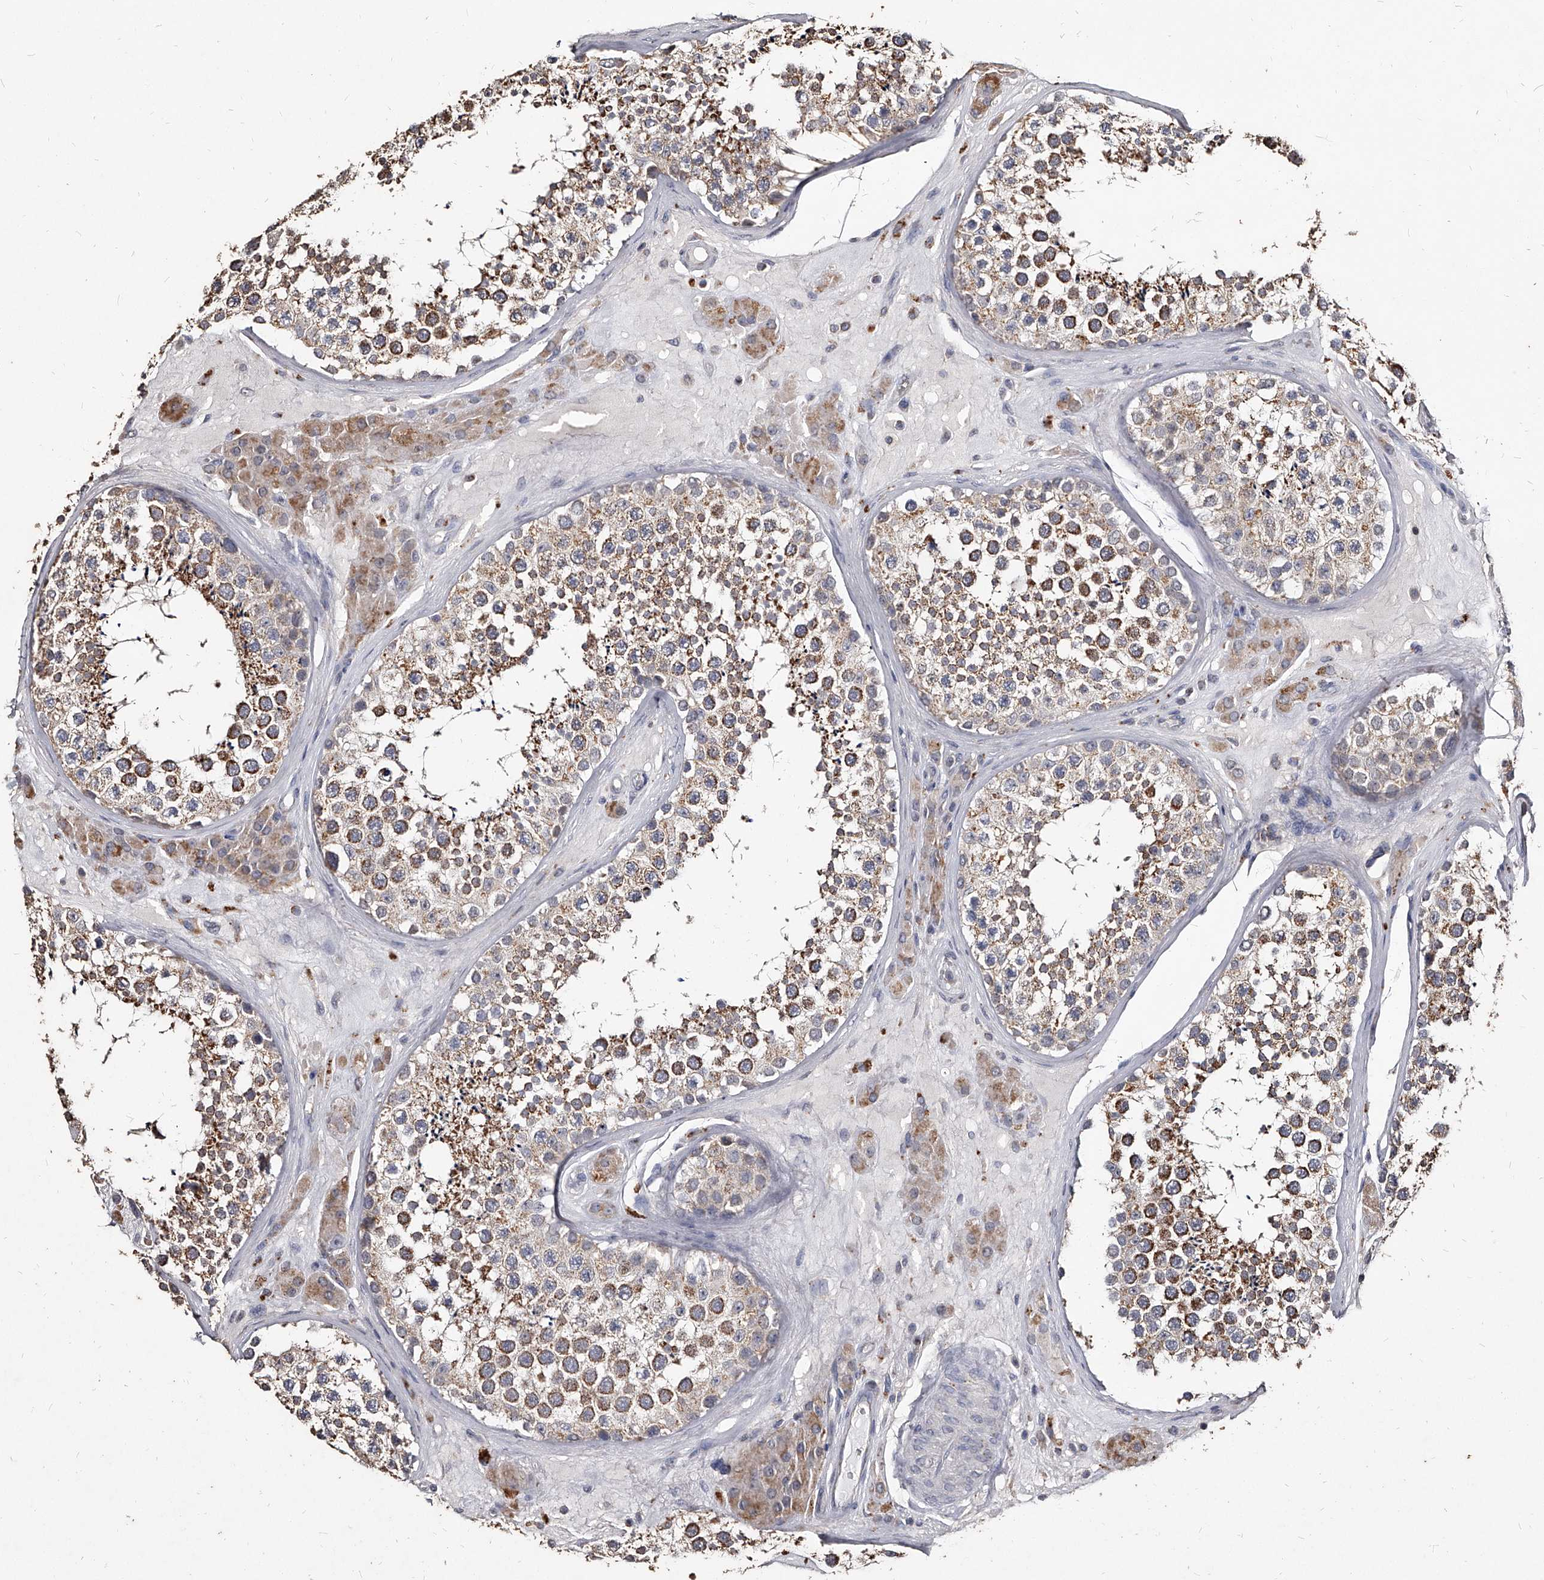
{"staining": {"intensity": "moderate", "quantity": ">75%", "location": "cytoplasmic/membranous"}, "tissue": "testis", "cell_type": "Cells in seminiferous ducts", "image_type": "normal", "snomed": [{"axis": "morphology", "description": "Normal tissue, NOS"}, {"axis": "topography", "description": "Testis"}], "caption": "Immunohistochemical staining of normal human testis reveals >75% levels of moderate cytoplasmic/membranous protein positivity in approximately >75% of cells in seminiferous ducts.", "gene": "GPR183", "patient": {"sex": "male", "age": 46}}